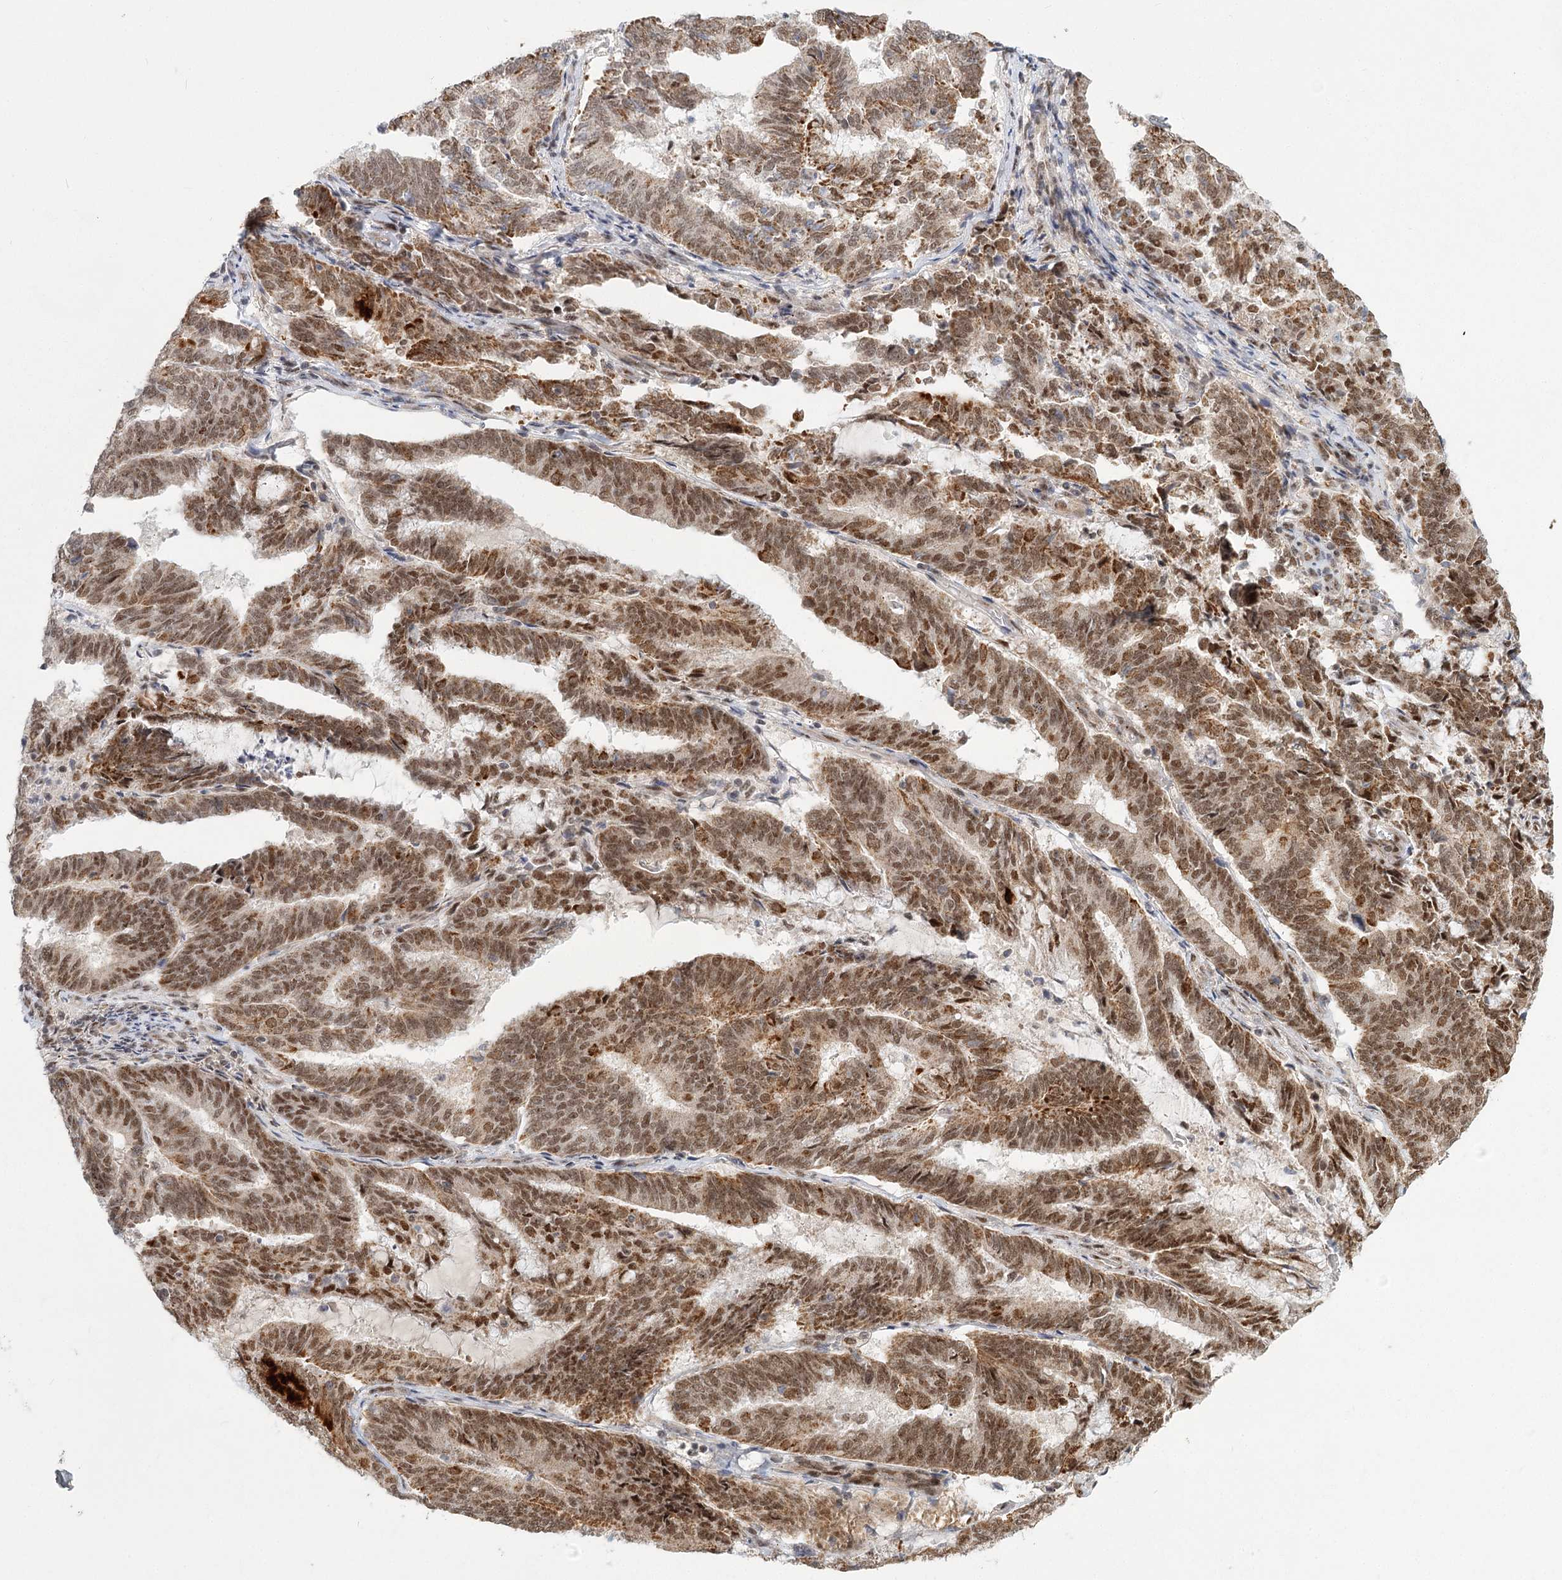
{"staining": {"intensity": "moderate", "quantity": ">75%", "location": "cytoplasmic/membranous,nuclear"}, "tissue": "endometrial cancer", "cell_type": "Tumor cells", "image_type": "cancer", "snomed": [{"axis": "morphology", "description": "Adenocarcinoma, NOS"}, {"axis": "topography", "description": "Endometrium"}], "caption": "A photomicrograph of endometrial cancer (adenocarcinoma) stained for a protein exhibits moderate cytoplasmic/membranous and nuclear brown staining in tumor cells.", "gene": "CIB4", "patient": {"sex": "female", "age": 80}}